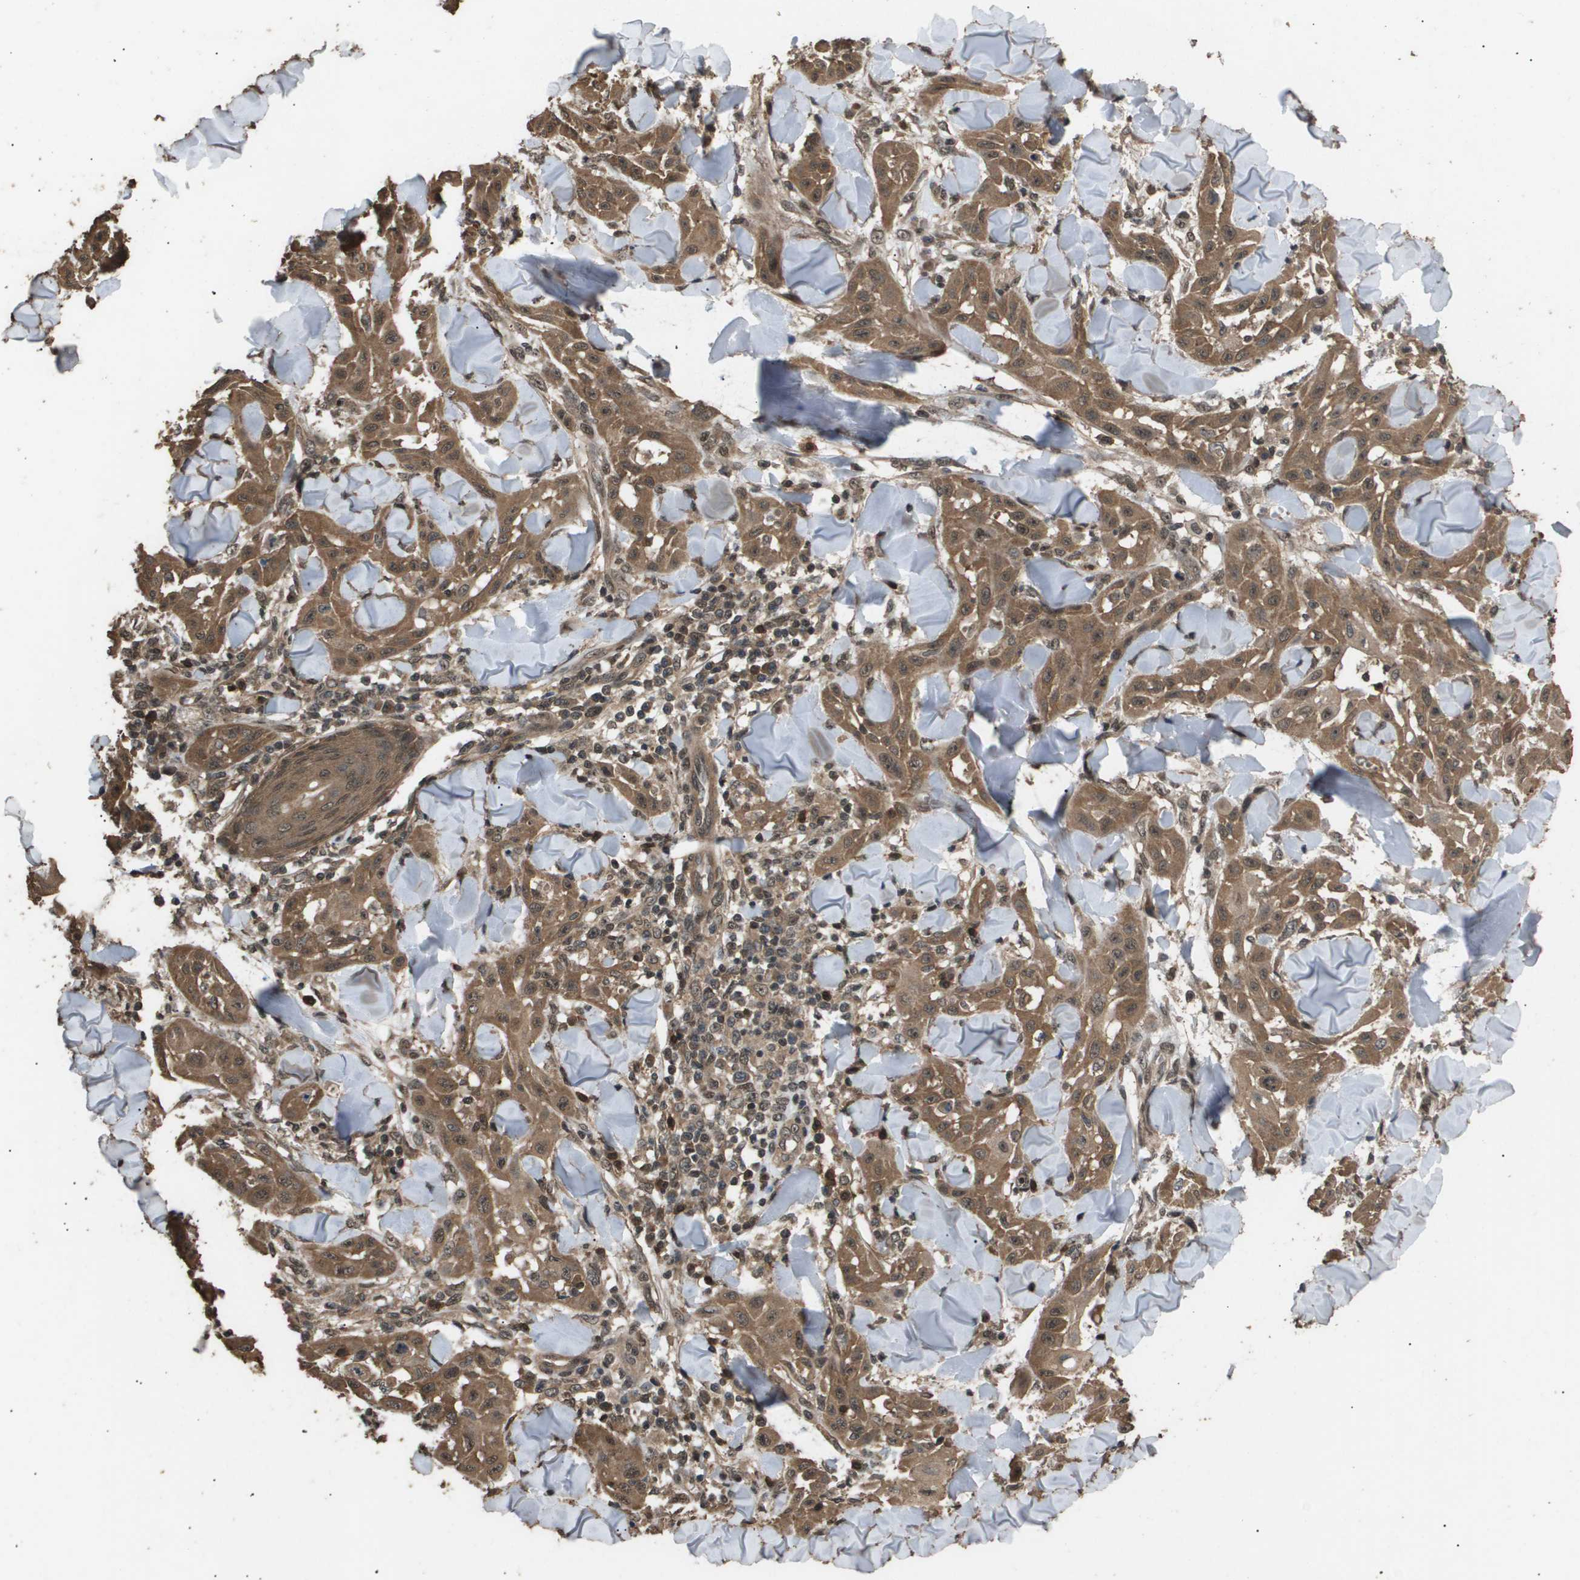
{"staining": {"intensity": "moderate", "quantity": ">75%", "location": "cytoplasmic/membranous,nuclear"}, "tissue": "skin cancer", "cell_type": "Tumor cells", "image_type": "cancer", "snomed": [{"axis": "morphology", "description": "Squamous cell carcinoma, NOS"}, {"axis": "topography", "description": "Skin"}], "caption": "IHC of skin cancer (squamous cell carcinoma) demonstrates medium levels of moderate cytoplasmic/membranous and nuclear staining in about >75% of tumor cells.", "gene": "ING1", "patient": {"sex": "male", "age": 24}}